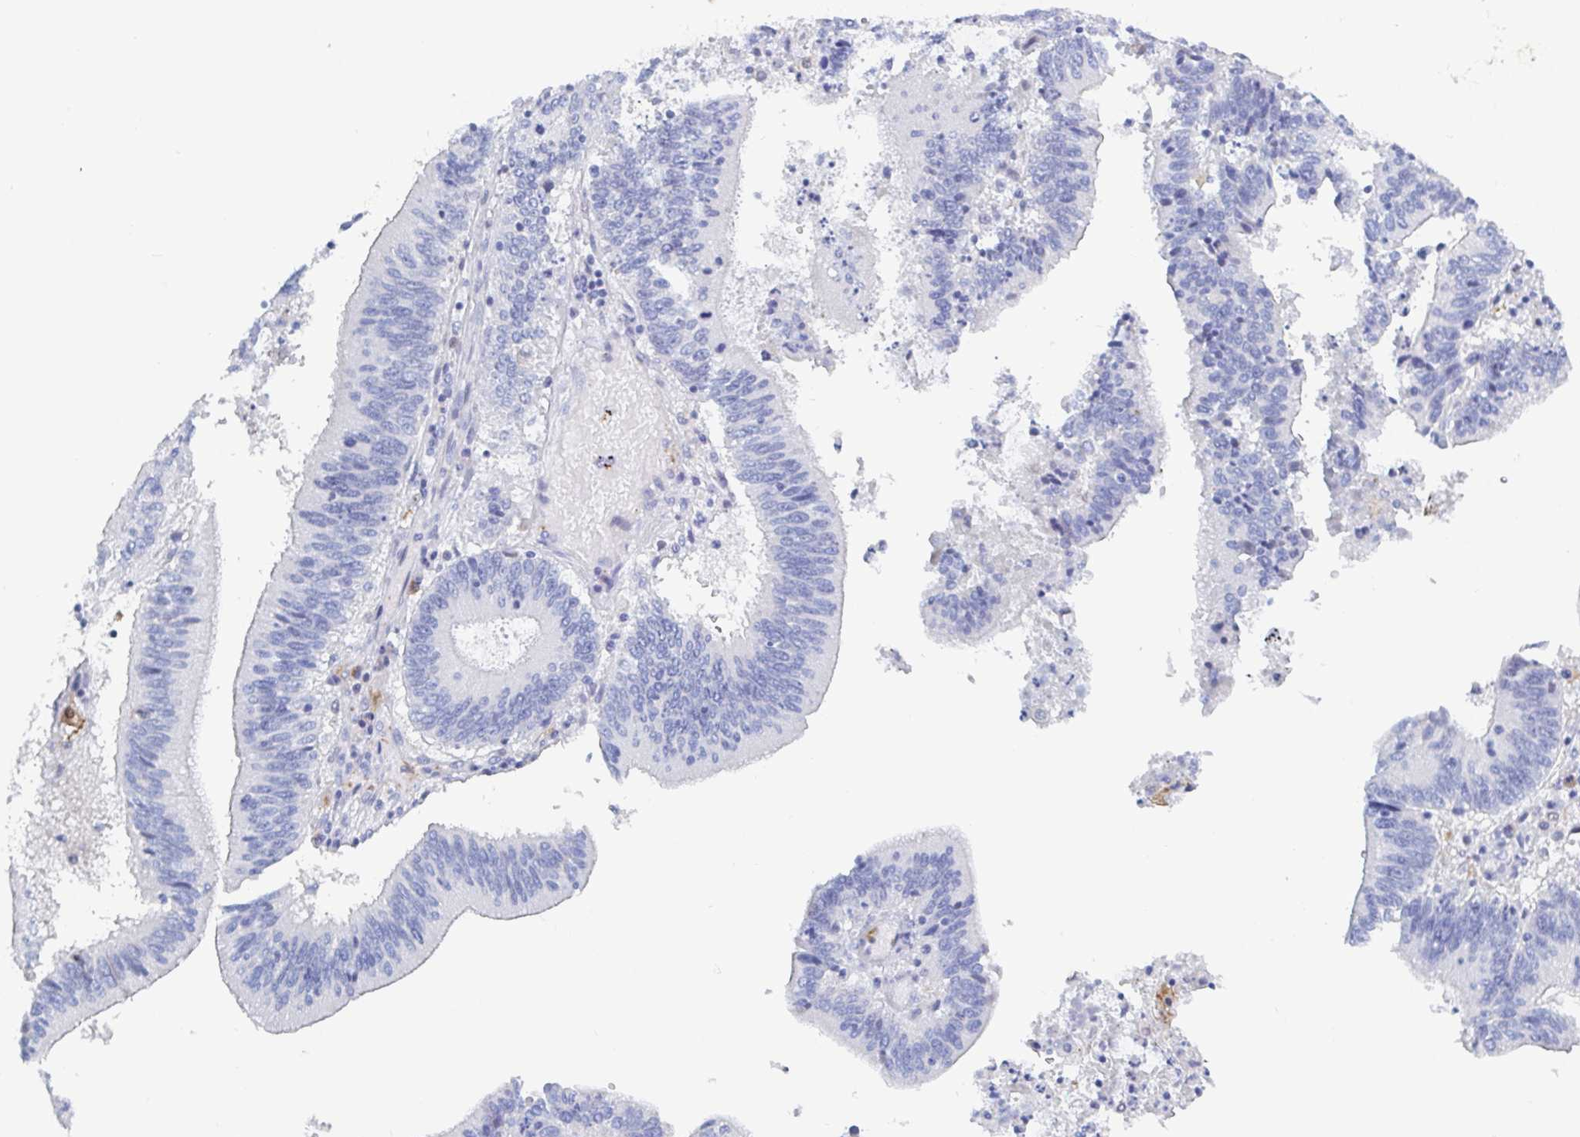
{"staining": {"intensity": "negative", "quantity": "none", "location": "none"}, "tissue": "stomach cancer", "cell_type": "Tumor cells", "image_type": "cancer", "snomed": [{"axis": "morphology", "description": "Adenocarcinoma, NOS"}, {"axis": "topography", "description": "Stomach, upper"}], "caption": "IHC micrograph of neoplastic tissue: stomach adenocarcinoma stained with DAB (3,3'-diaminobenzidine) shows no significant protein positivity in tumor cells.", "gene": "OR2A4", "patient": {"sex": "male", "age": 68}}